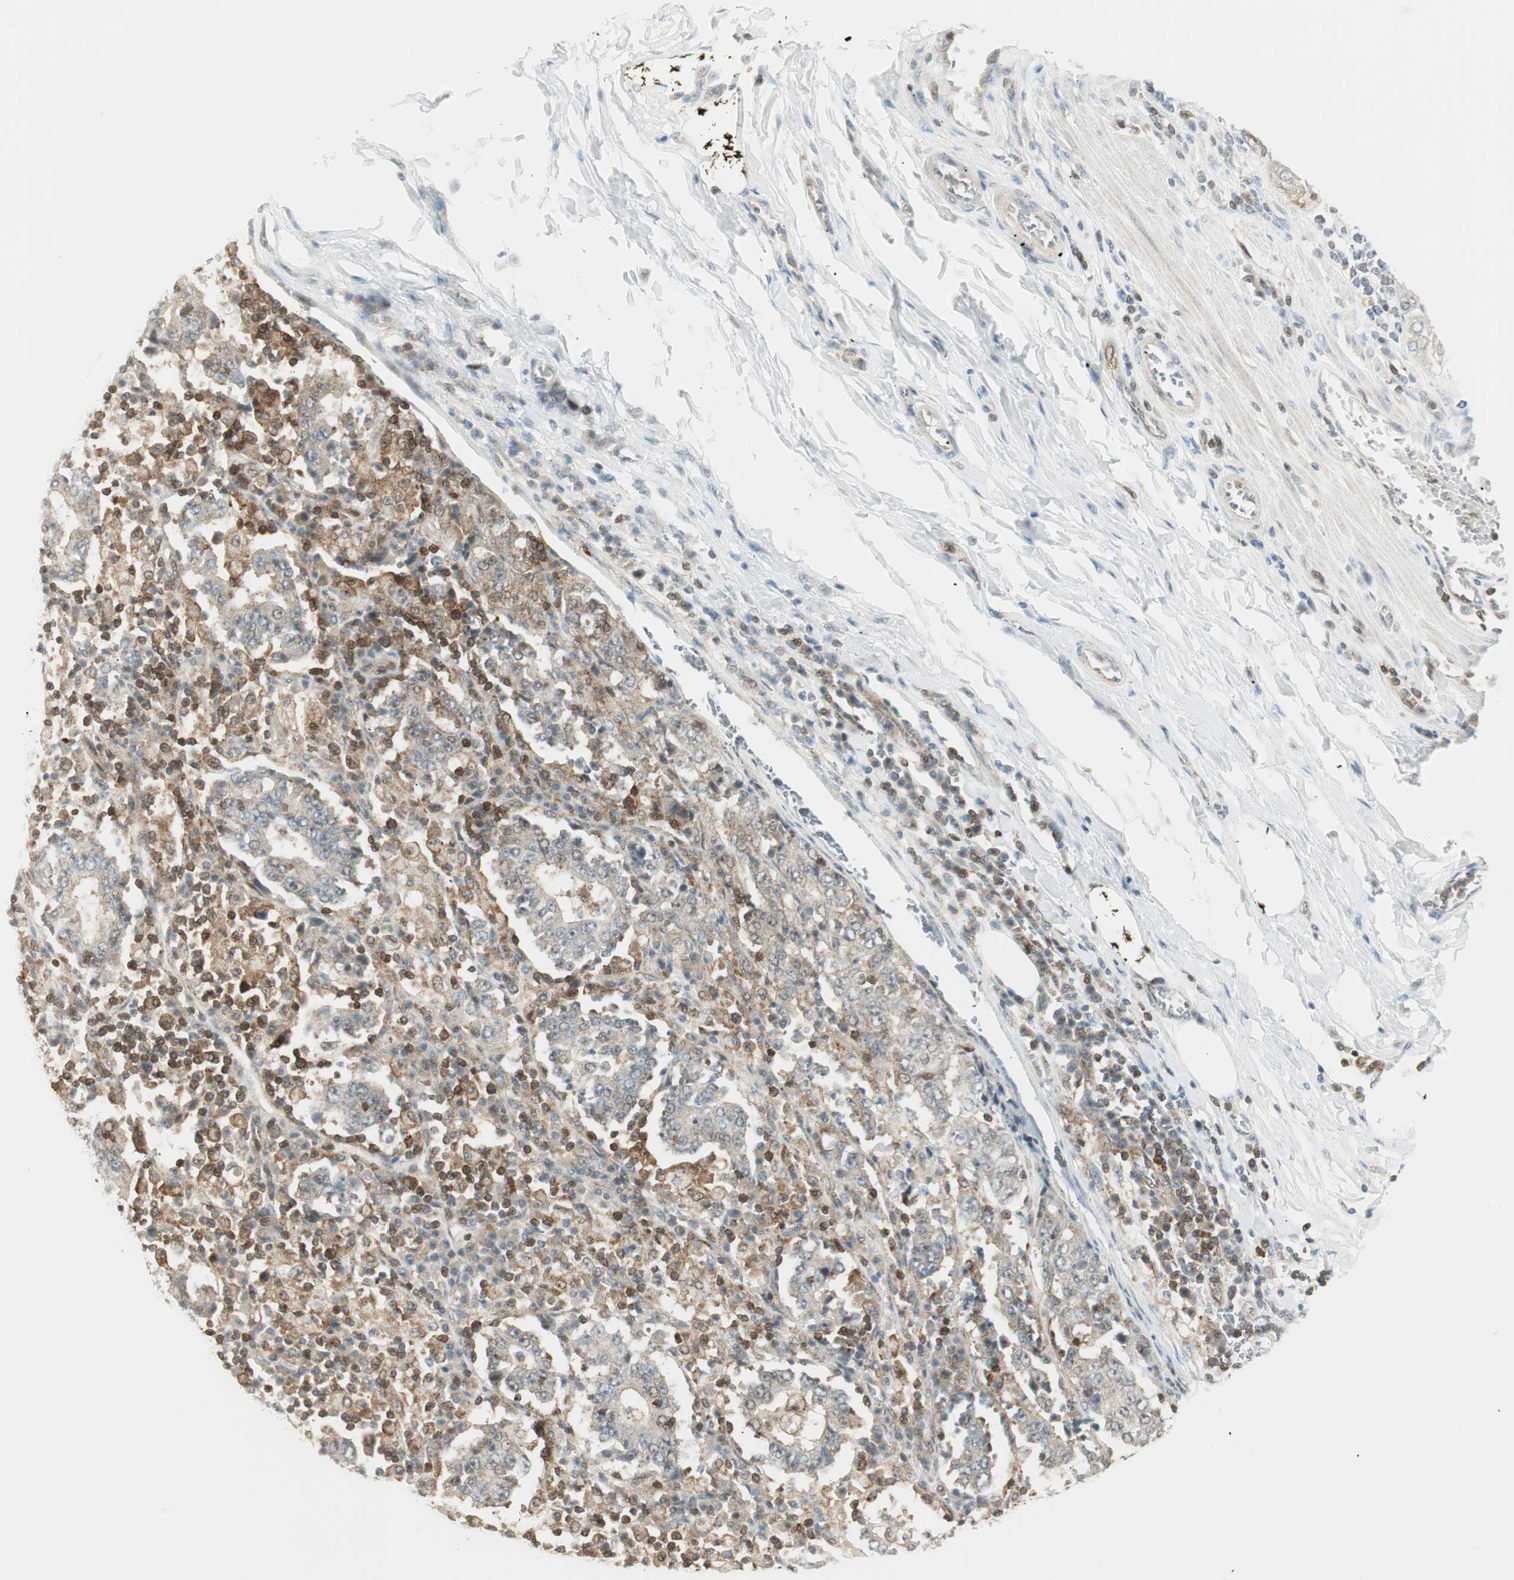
{"staining": {"intensity": "moderate", "quantity": "25%-75%", "location": "cytoplasmic/membranous"}, "tissue": "stomach cancer", "cell_type": "Tumor cells", "image_type": "cancer", "snomed": [{"axis": "morphology", "description": "Normal tissue, NOS"}, {"axis": "morphology", "description": "Adenocarcinoma, NOS"}, {"axis": "topography", "description": "Stomach, upper"}, {"axis": "topography", "description": "Stomach"}], "caption": "Tumor cells display medium levels of moderate cytoplasmic/membranous positivity in about 25%-75% of cells in human stomach cancer.", "gene": "PPP1CA", "patient": {"sex": "male", "age": 59}}